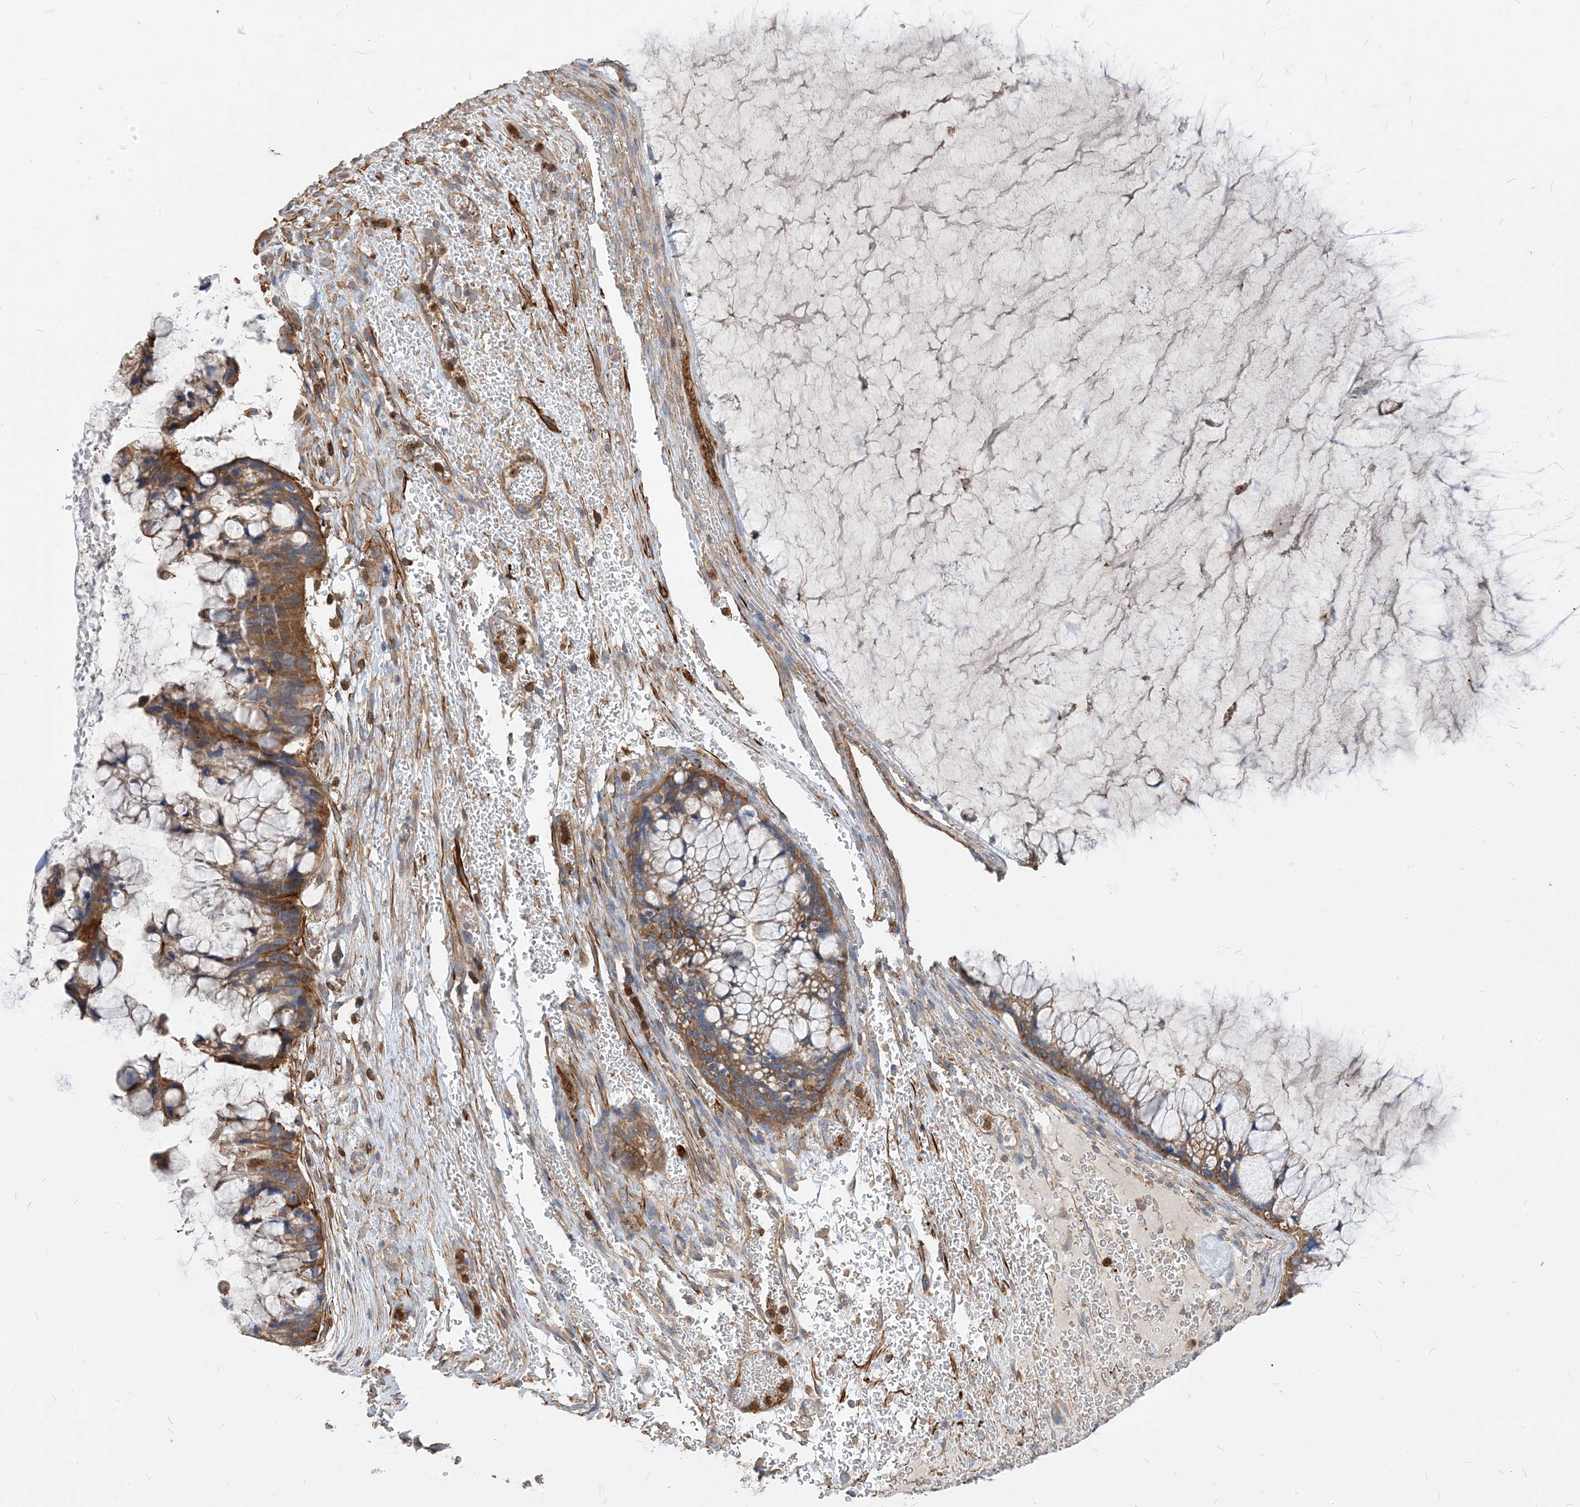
{"staining": {"intensity": "moderate", "quantity": ">75%", "location": "cytoplasmic/membranous"}, "tissue": "ovarian cancer", "cell_type": "Tumor cells", "image_type": "cancer", "snomed": [{"axis": "morphology", "description": "Cystadenocarcinoma, mucinous, NOS"}, {"axis": "topography", "description": "Ovary"}], "caption": "A high-resolution micrograph shows immunohistochemistry (IHC) staining of ovarian cancer, which demonstrates moderate cytoplasmic/membranous staining in about >75% of tumor cells. The protein of interest is shown in brown color, while the nuclei are stained blue.", "gene": "PARVG", "patient": {"sex": "female", "age": 37}}